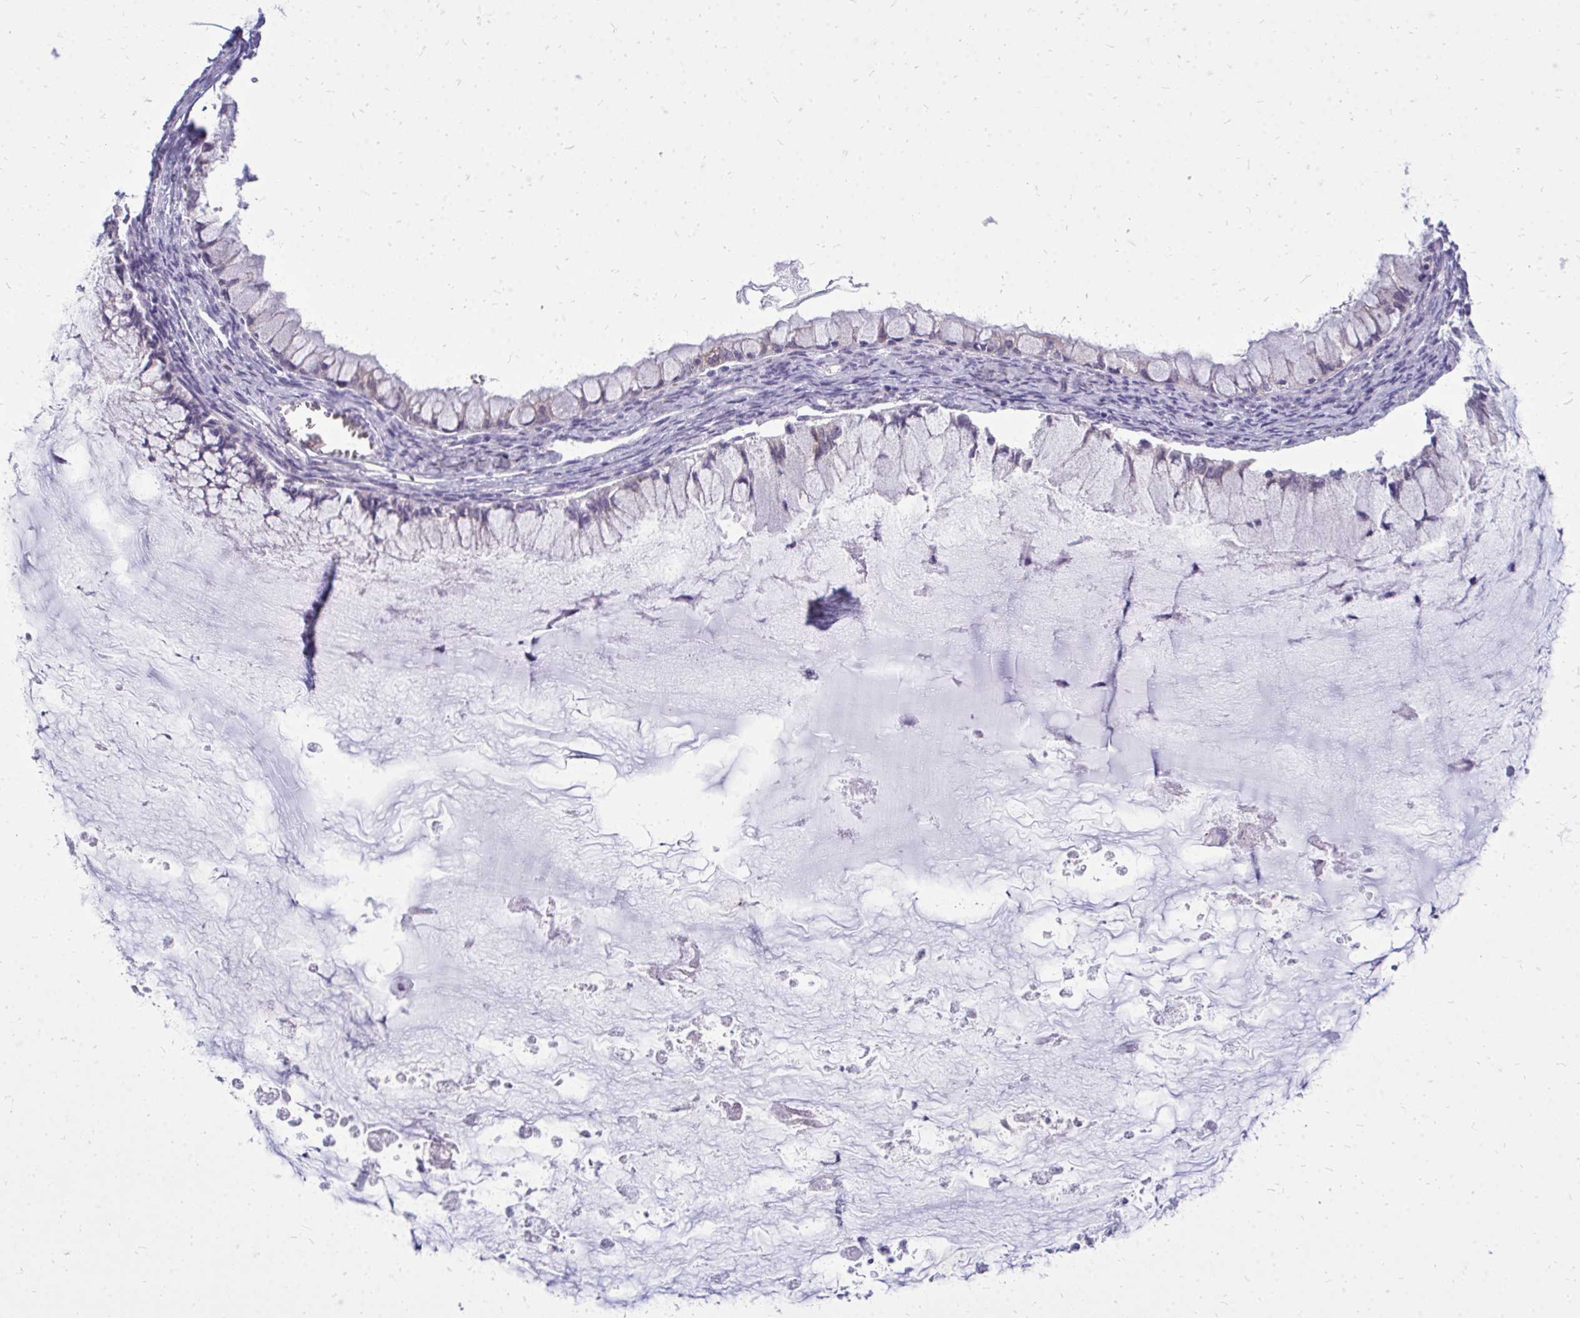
{"staining": {"intensity": "weak", "quantity": "<25%", "location": "cytoplasmic/membranous"}, "tissue": "ovarian cancer", "cell_type": "Tumor cells", "image_type": "cancer", "snomed": [{"axis": "morphology", "description": "Cystadenocarcinoma, mucinous, NOS"}, {"axis": "topography", "description": "Ovary"}], "caption": "Tumor cells are negative for brown protein staining in ovarian mucinous cystadenocarcinoma.", "gene": "ACSL5", "patient": {"sex": "female", "age": 34}}